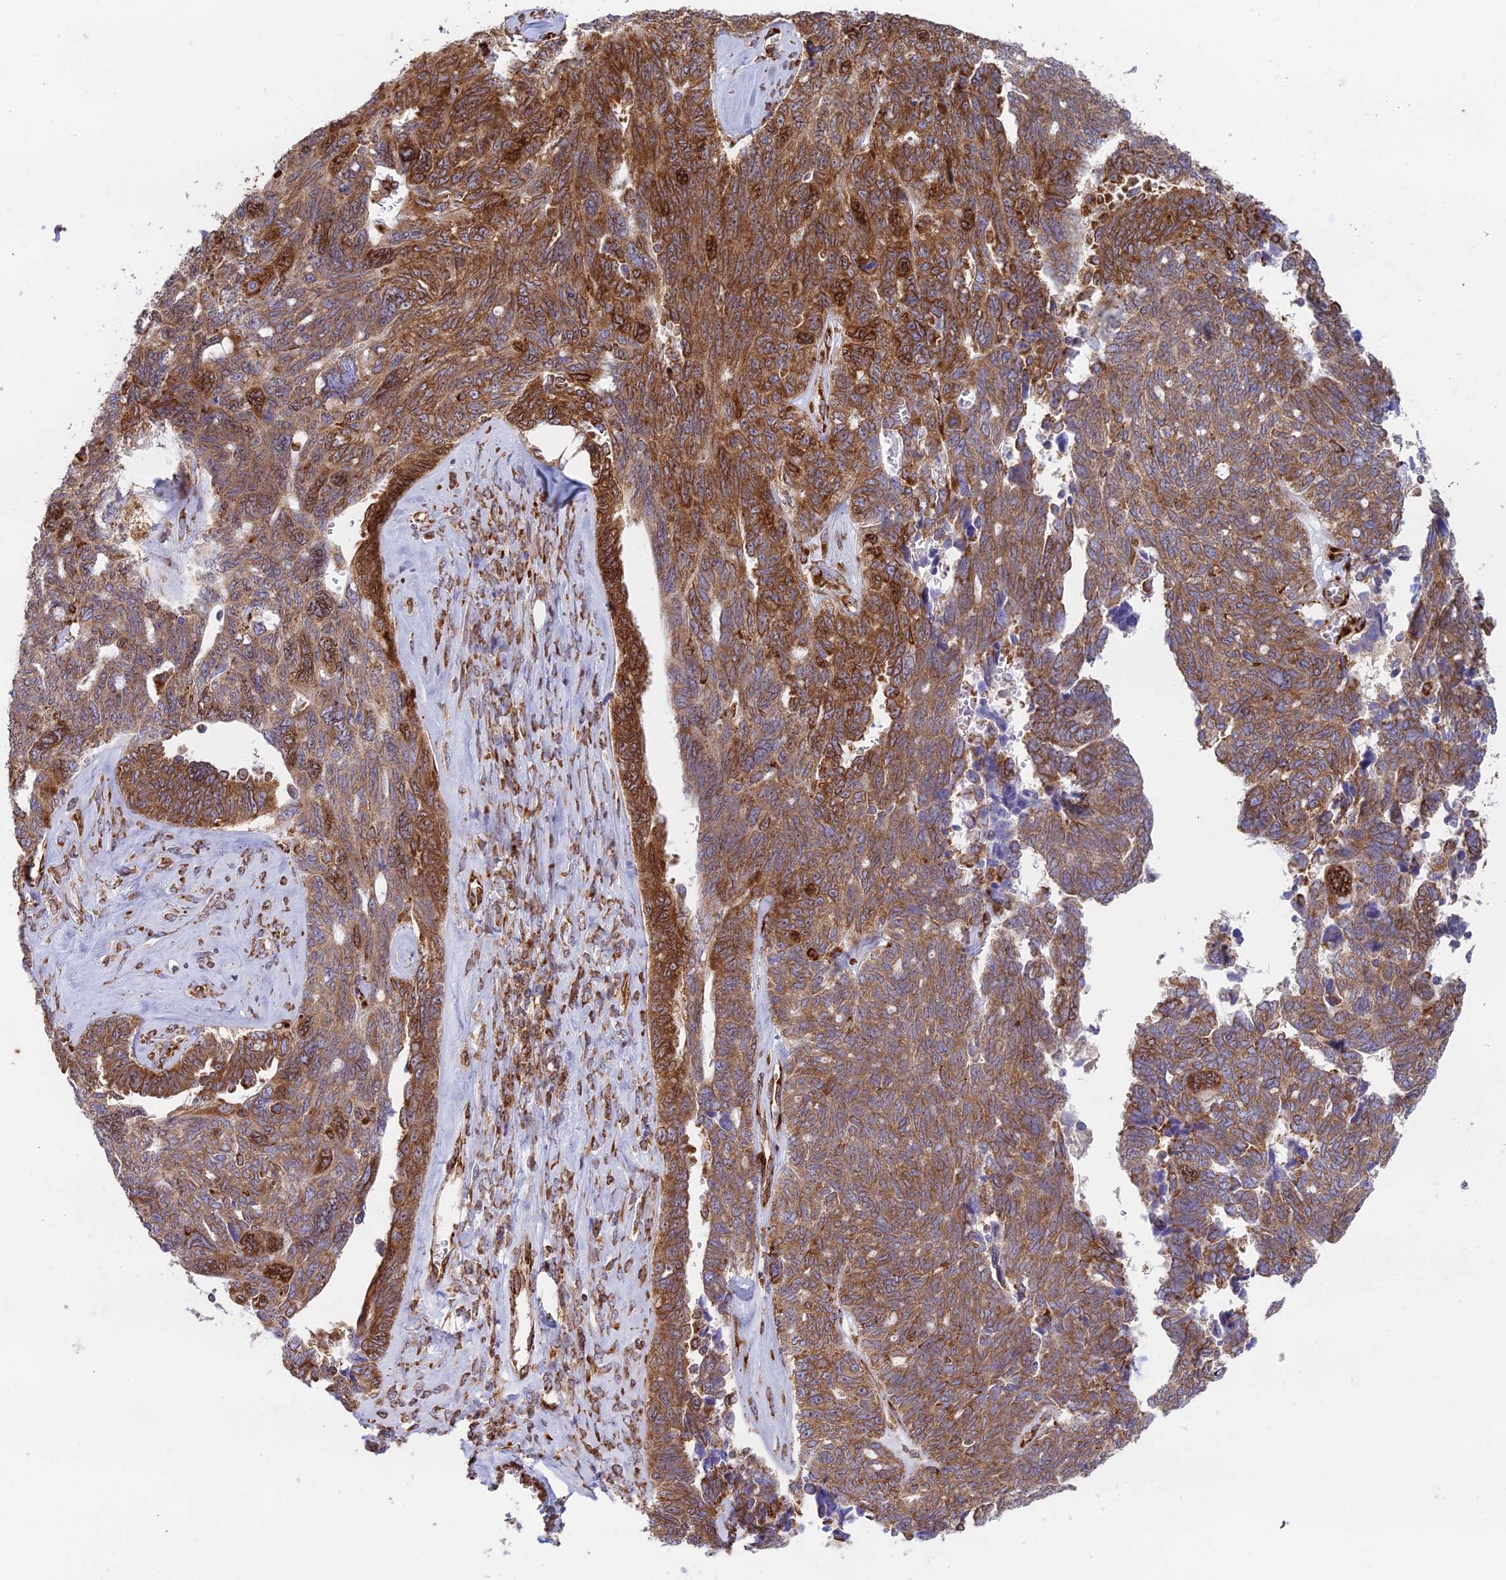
{"staining": {"intensity": "strong", "quantity": ">75%", "location": "cytoplasmic/membranous"}, "tissue": "ovarian cancer", "cell_type": "Tumor cells", "image_type": "cancer", "snomed": [{"axis": "morphology", "description": "Cystadenocarcinoma, serous, NOS"}, {"axis": "topography", "description": "Ovary"}], "caption": "A high amount of strong cytoplasmic/membranous positivity is identified in about >75% of tumor cells in serous cystadenocarcinoma (ovarian) tissue. (Brightfield microscopy of DAB IHC at high magnification).", "gene": "CCDC69", "patient": {"sex": "female", "age": 79}}